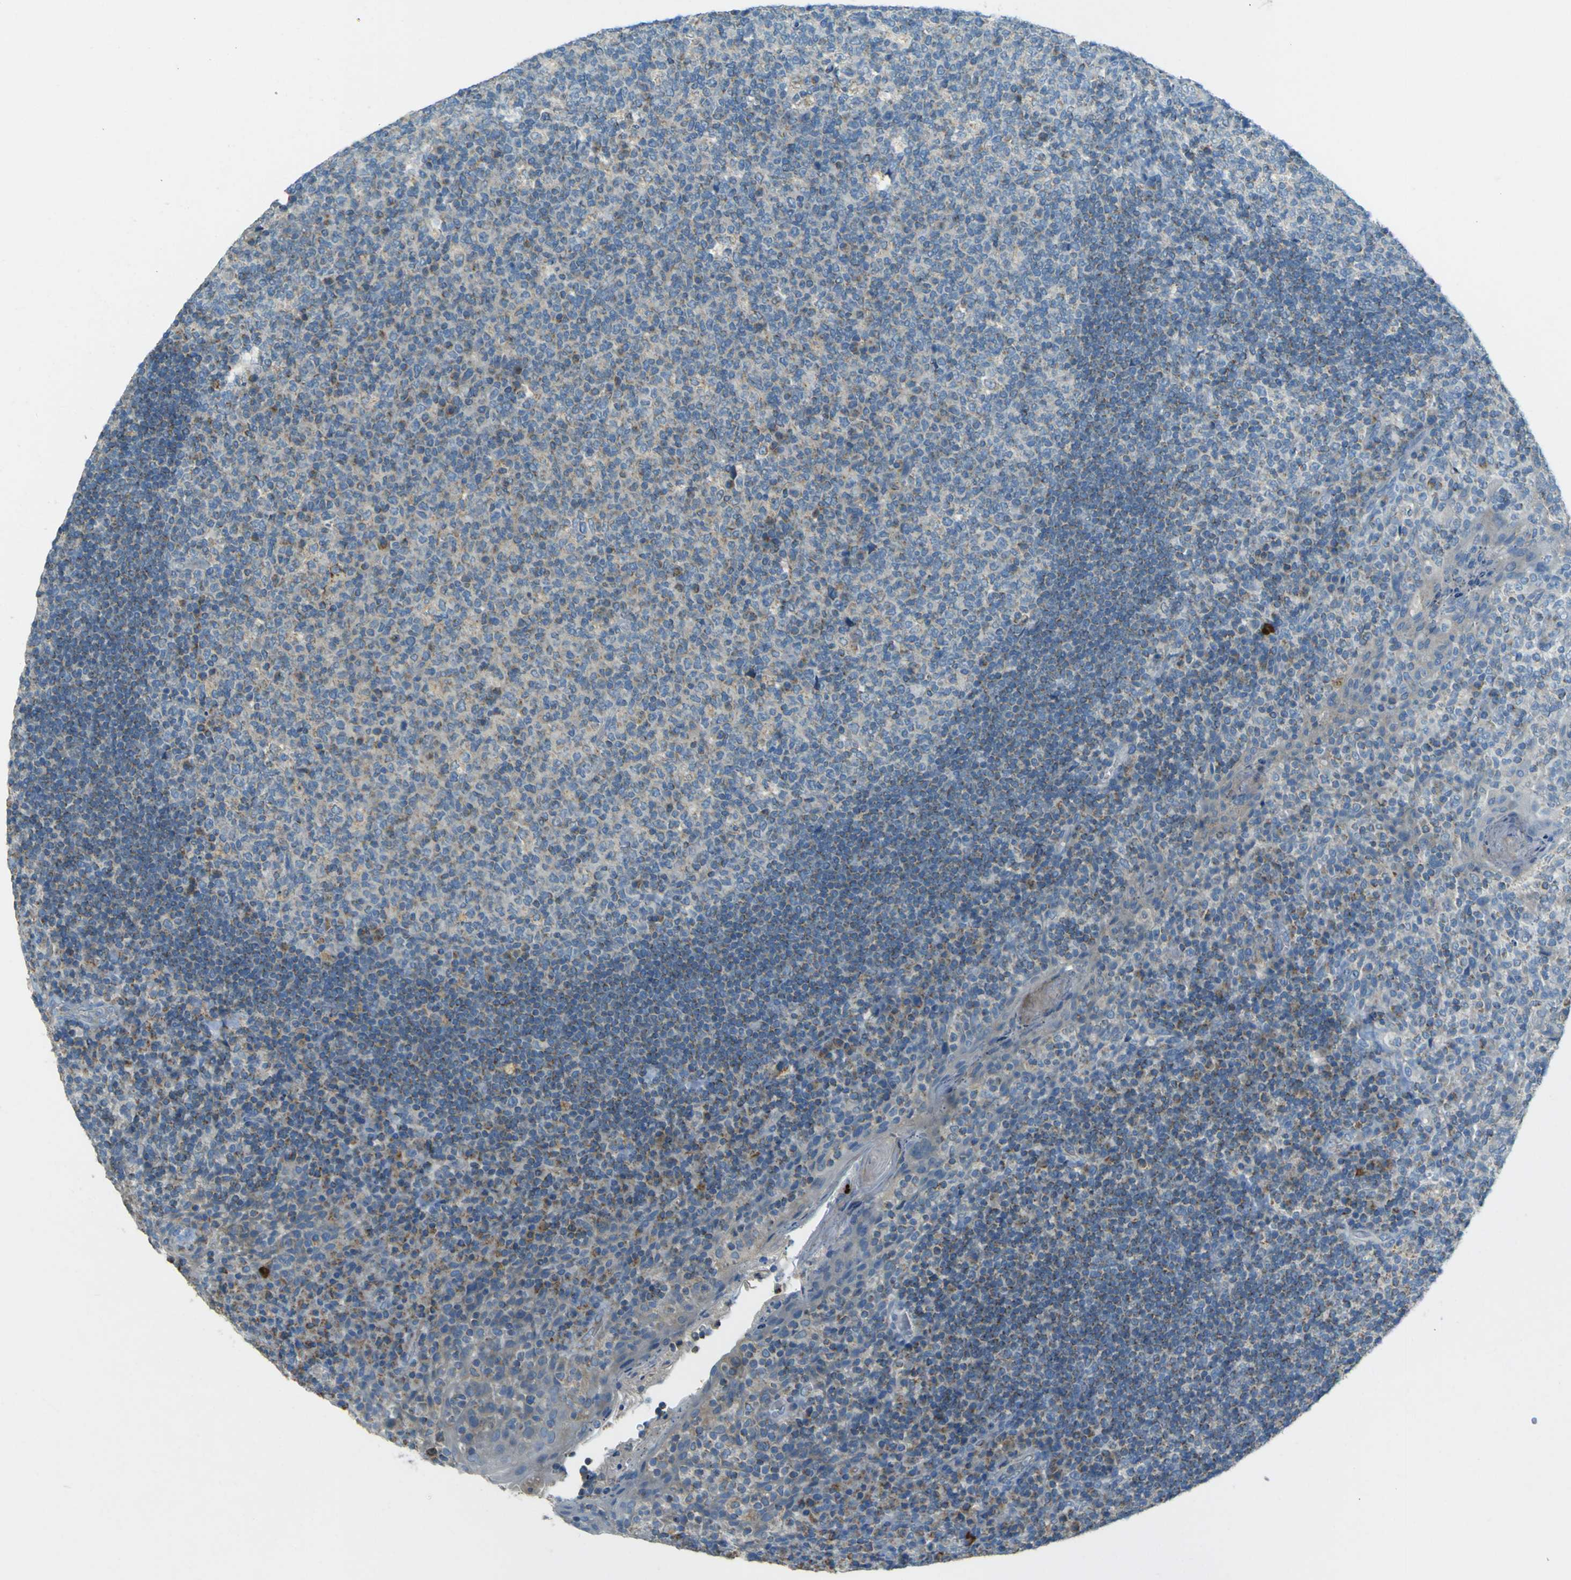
{"staining": {"intensity": "weak", "quantity": "<25%", "location": "cytoplasmic/membranous"}, "tissue": "tonsil", "cell_type": "Germinal center cells", "image_type": "normal", "snomed": [{"axis": "morphology", "description": "Normal tissue, NOS"}, {"axis": "topography", "description": "Tonsil"}], "caption": "This micrograph is of normal tonsil stained with immunohistochemistry (IHC) to label a protein in brown with the nuclei are counter-stained blue. There is no positivity in germinal center cells. (DAB IHC, high magnification).", "gene": "FKTN", "patient": {"sex": "male", "age": 17}}